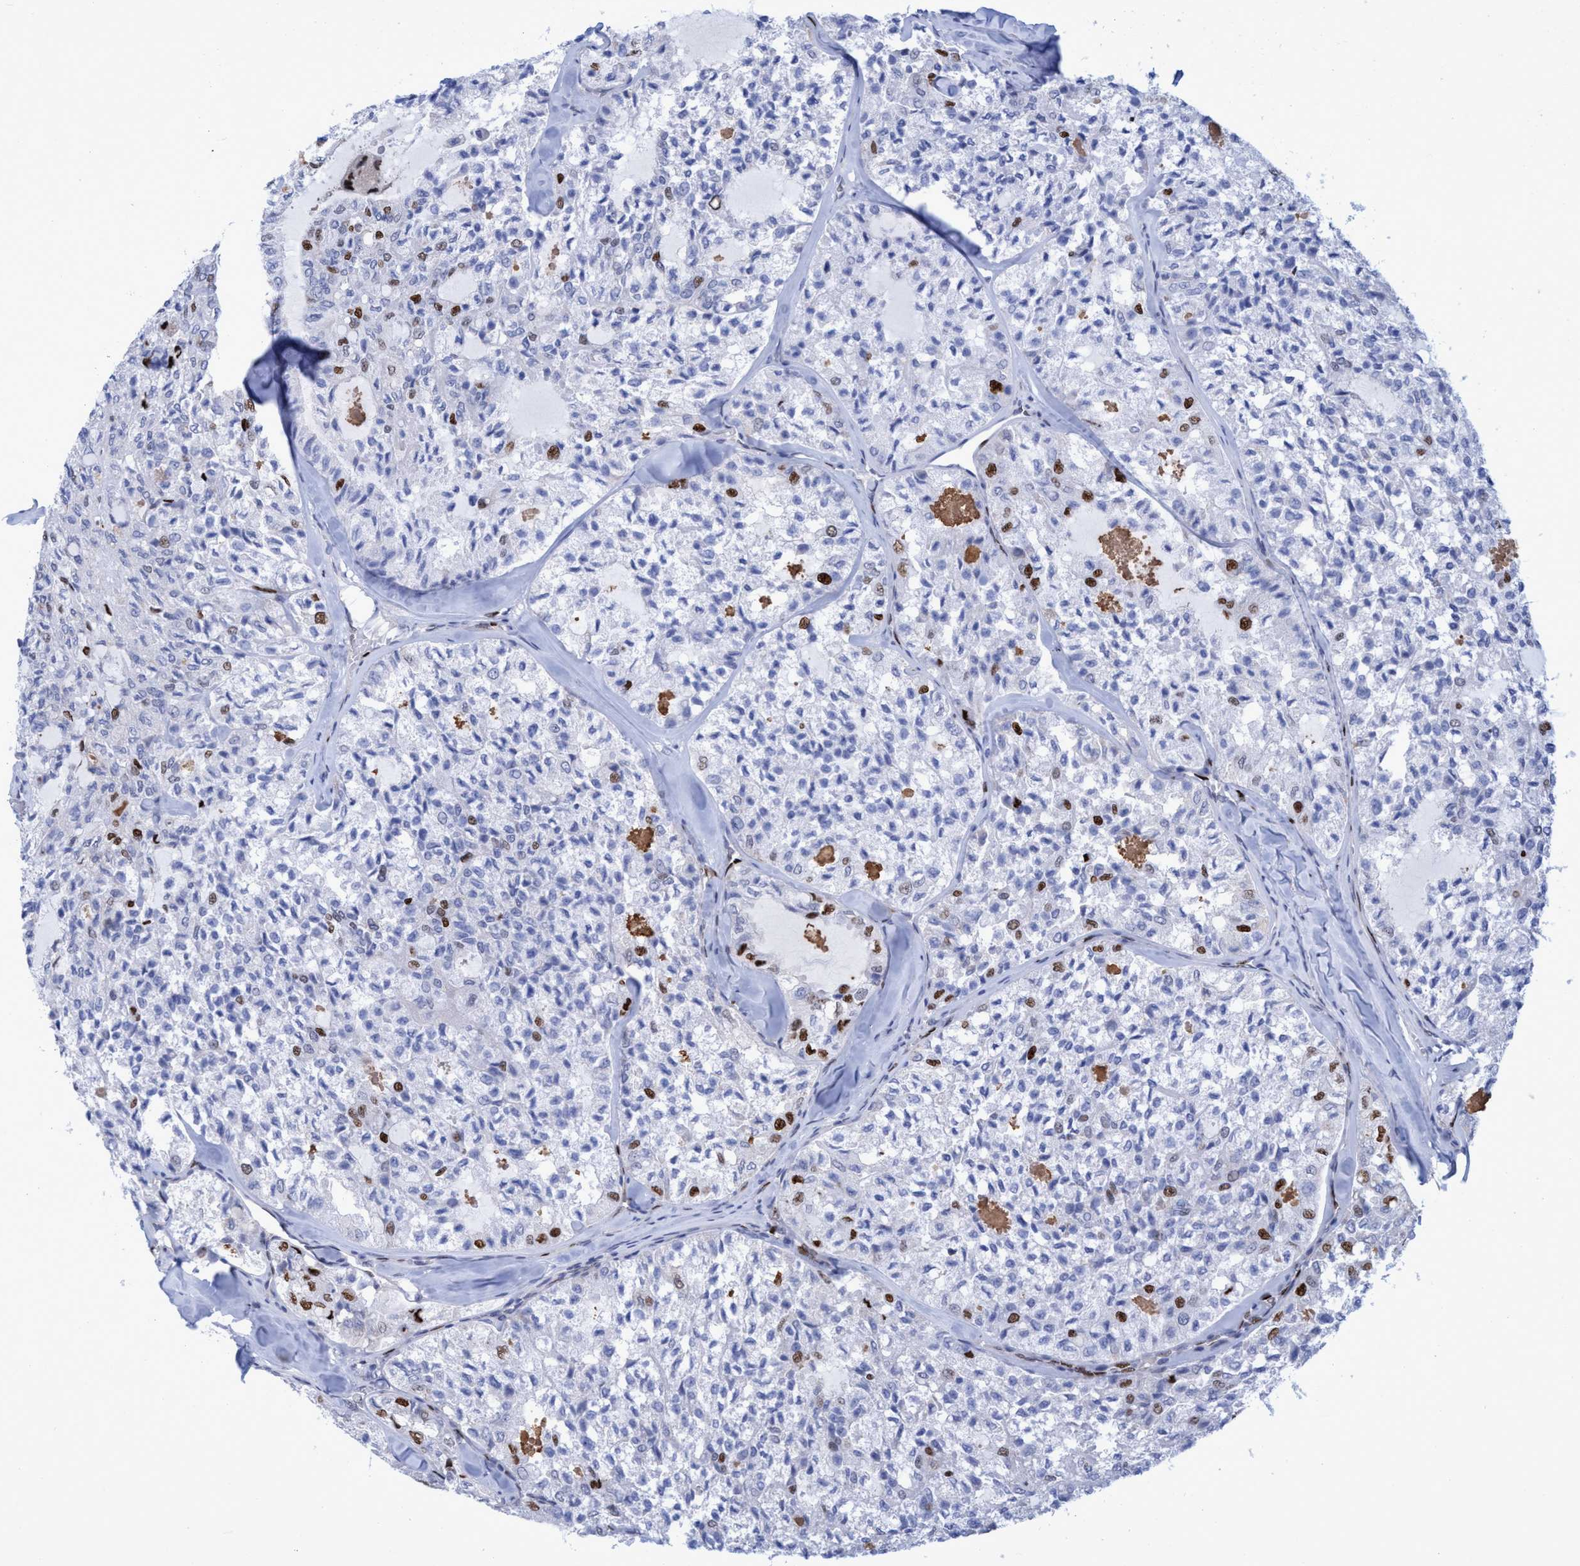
{"staining": {"intensity": "moderate", "quantity": "<25%", "location": "nuclear"}, "tissue": "thyroid cancer", "cell_type": "Tumor cells", "image_type": "cancer", "snomed": [{"axis": "morphology", "description": "Follicular adenoma carcinoma, NOS"}, {"axis": "topography", "description": "Thyroid gland"}], "caption": "Immunohistochemistry micrograph of human follicular adenoma carcinoma (thyroid) stained for a protein (brown), which demonstrates low levels of moderate nuclear expression in about <25% of tumor cells.", "gene": "R3HCC1", "patient": {"sex": "male", "age": 75}}